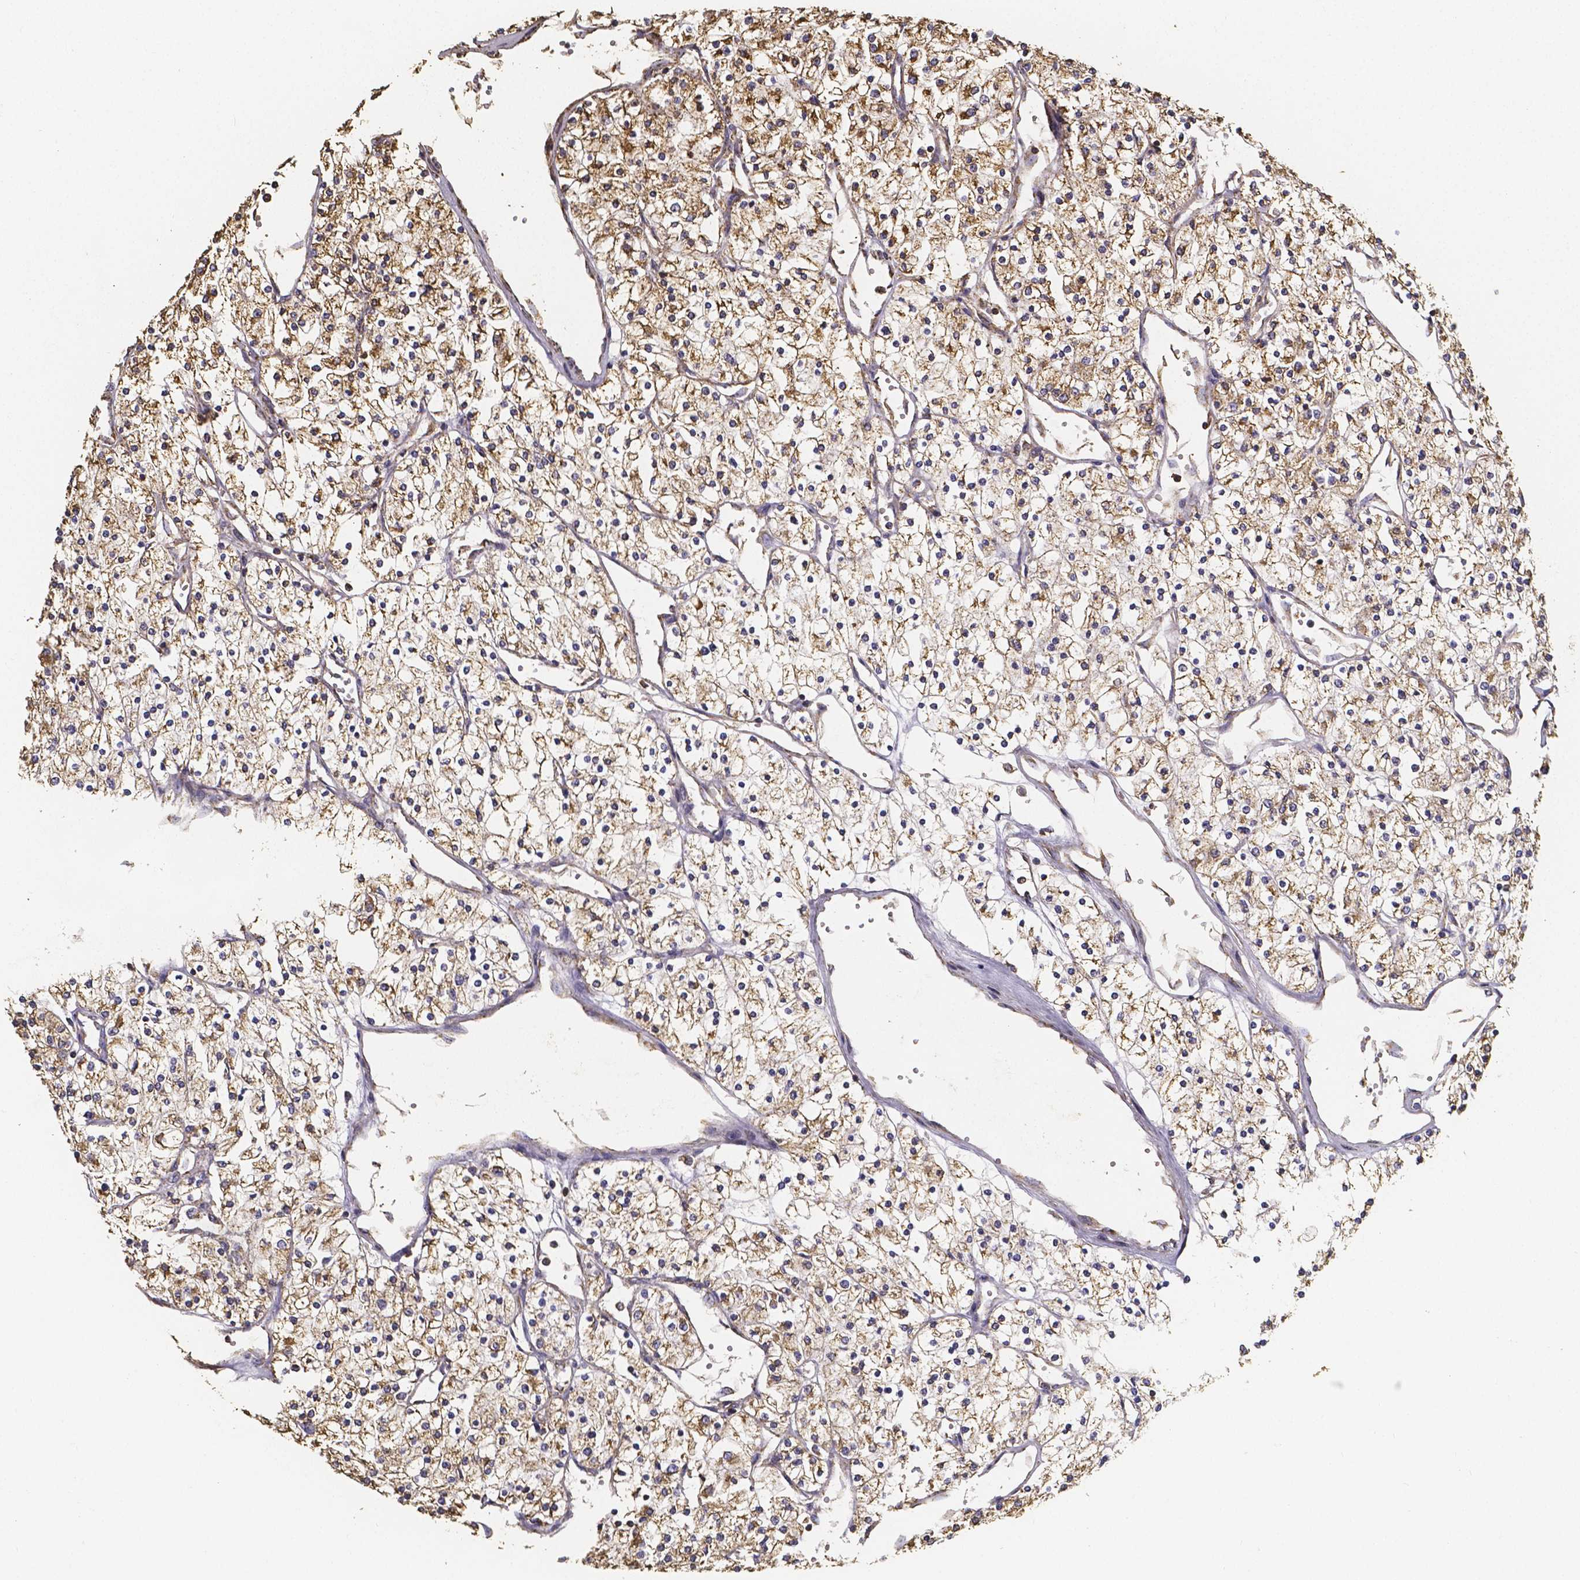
{"staining": {"intensity": "moderate", "quantity": ">75%", "location": "cytoplasmic/membranous"}, "tissue": "renal cancer", "cell_type": "Tumor cells", "image_type": "cancer", "snomed": [{"axis": "morphology", "description": "Adenocarcinoma, NOS"}, {"axis": "topography", "description": "Kidney"}], "caption": "A histopathology image showing moderate cytoplasmic/membranous staining in approximately >75% of tumor cells in renal cancer, as visualized by brown immunohistochemical staining.", "gene": "SLC35D2", "patient": {"sex": "male", "age": 80}}